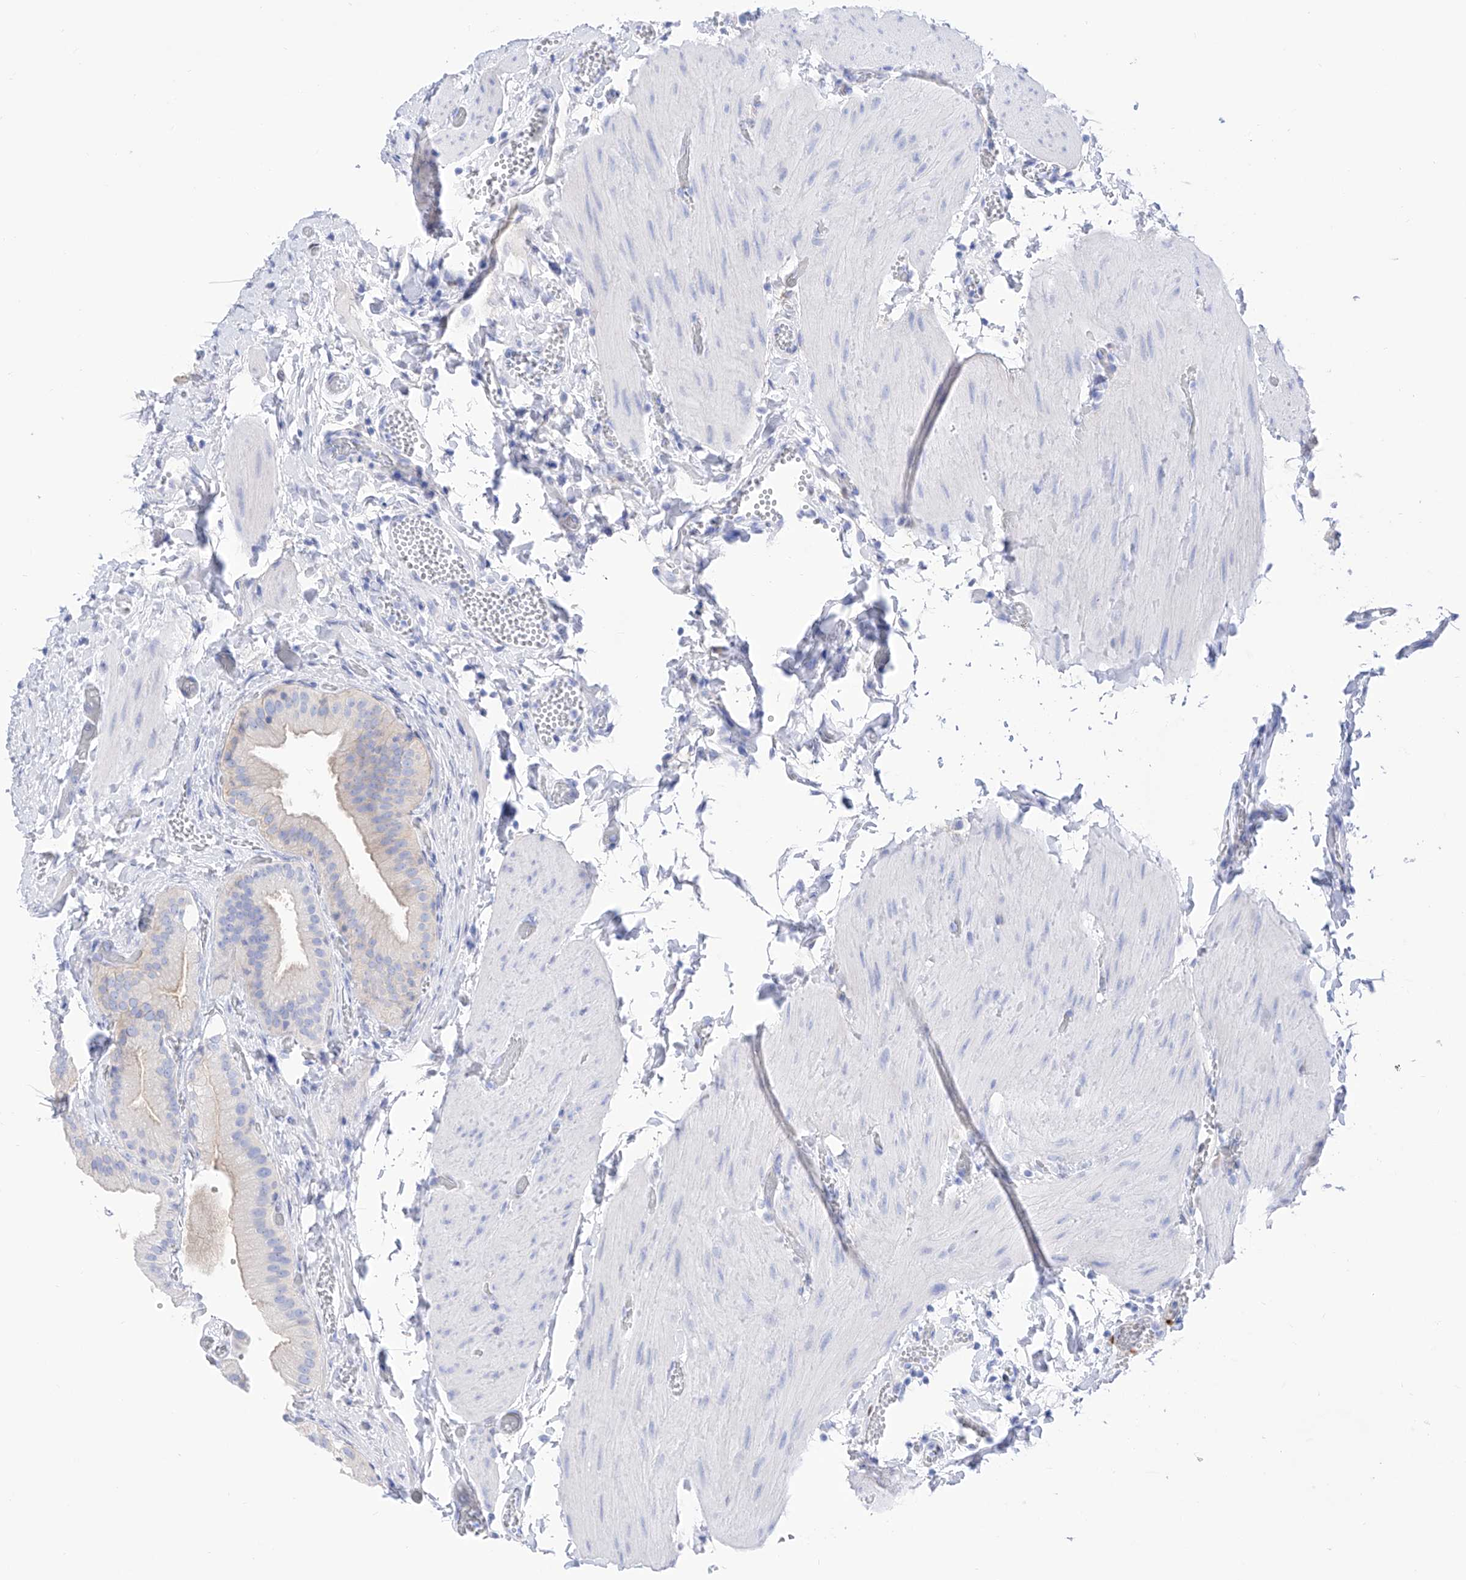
{"staining": {"intensity": "weak", "quantity": "<25%", "location": "cytoplasmic/membranous"}, "tissue": "gallbladder", "cell_type": "Glandular cells", "image_type": "normal", "snomed": [{"axis": "morphology", "description": "Normal tissue, NOS"}, {"axis": "topography", "description": "Gallbladder"}], "caption": "Immunohistochemistry (IHC) micrograph of benign gallbladder stained for a protein (brown), which reveals no staining in glandular cells. (Immunohistochemistry, brightfield microscopy, high magnification).", "gene": "TRPC7", "patient": {"sex": "female", "age": 64}}